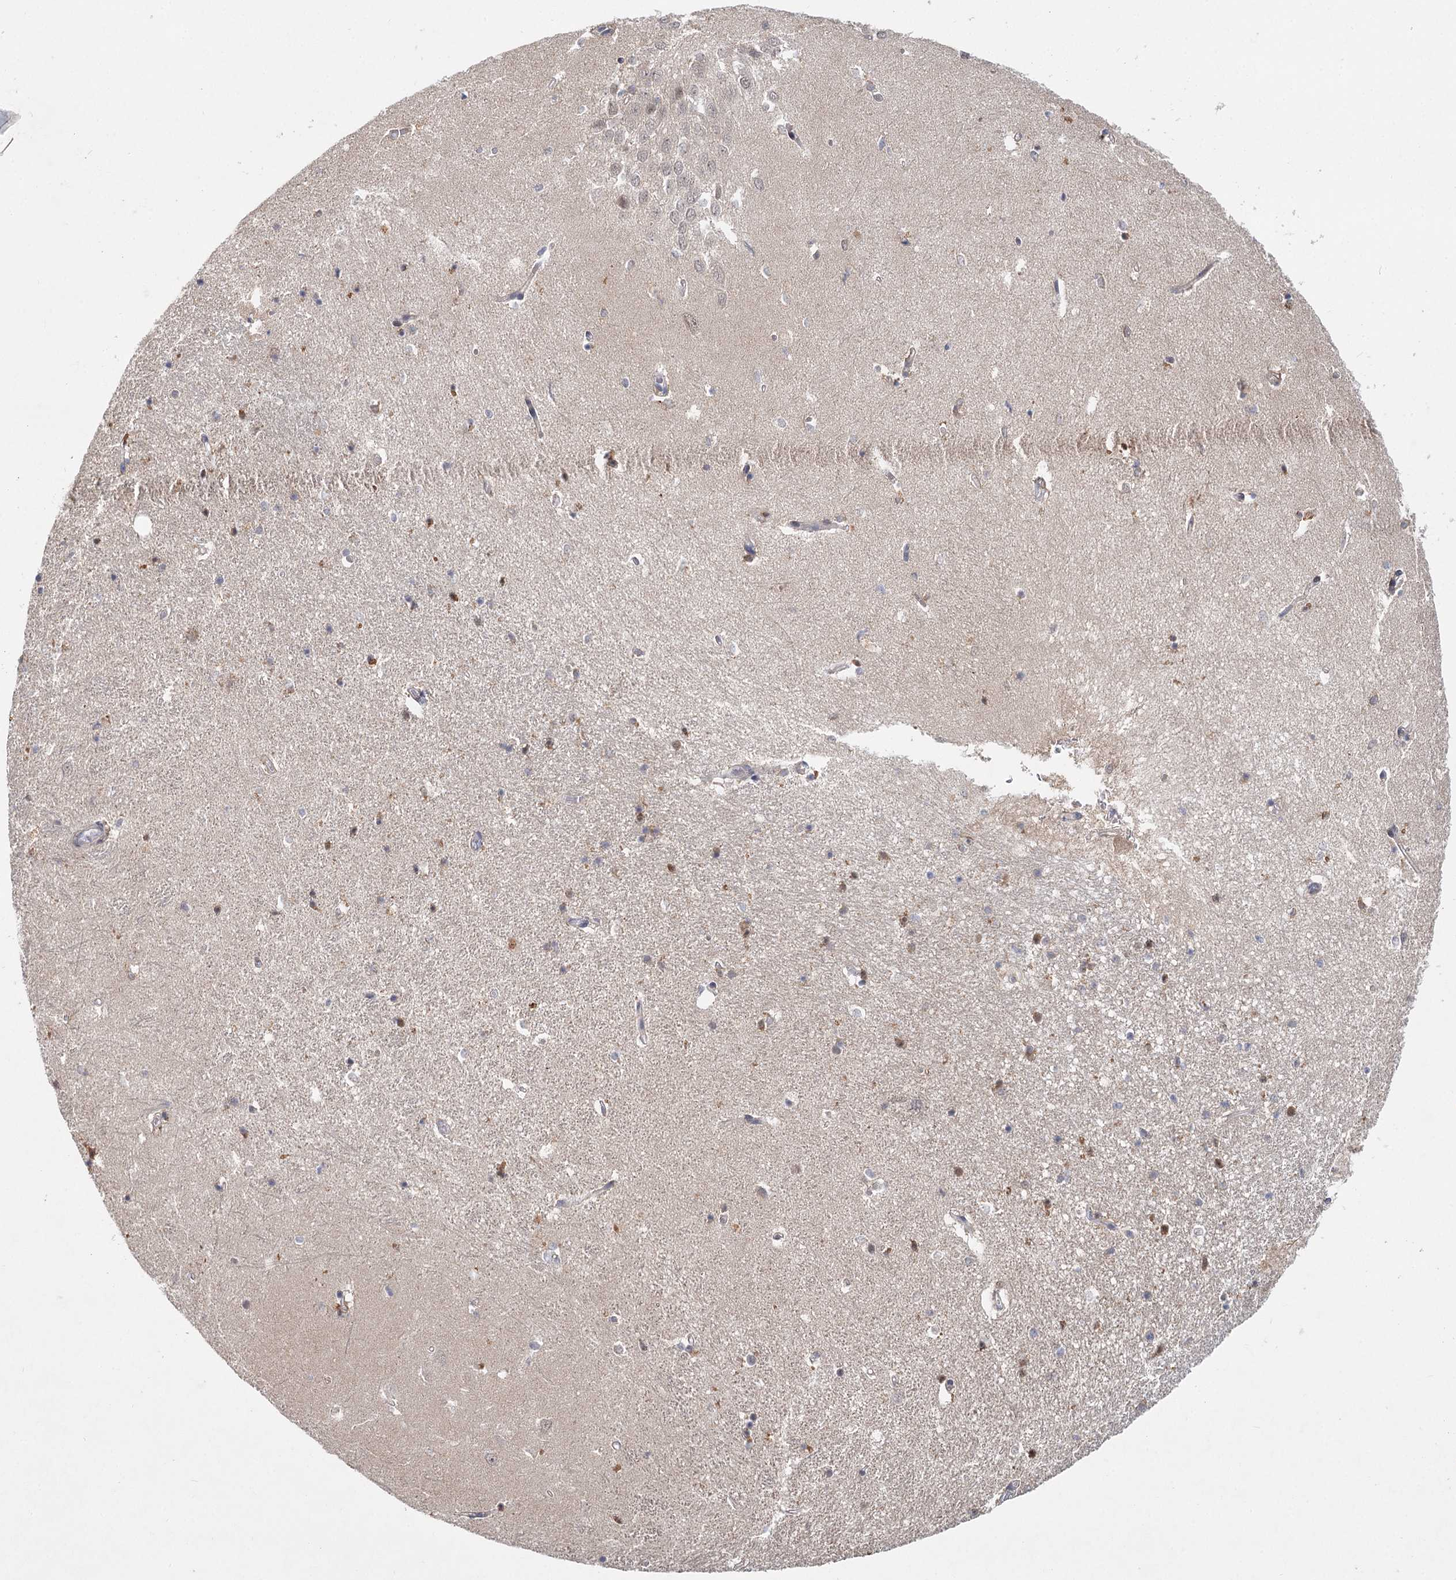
{"staining": {"intensity": "moderate", "quantity": "<25%", "location": "cytoplasmic/membranous"}, "tissue": "hippocampus", "cell_type": "Glial cells", "image_type": "normal", "snomed": [{"axis": "morphology", "description": "Normal tissue, NOS"}, {"axis": "topography", "description": "Hippocampus"}], "caption": "Immunohistochemical staining of unremarkable human hippocampus demonstrates <25% levels of moderate cytoplasmic/membranous protein expression in about <25% of glial cells. Nuclei are stained in blue.", "gene": "AP3B1", "patient": {"sex": "female", "age": 64}}